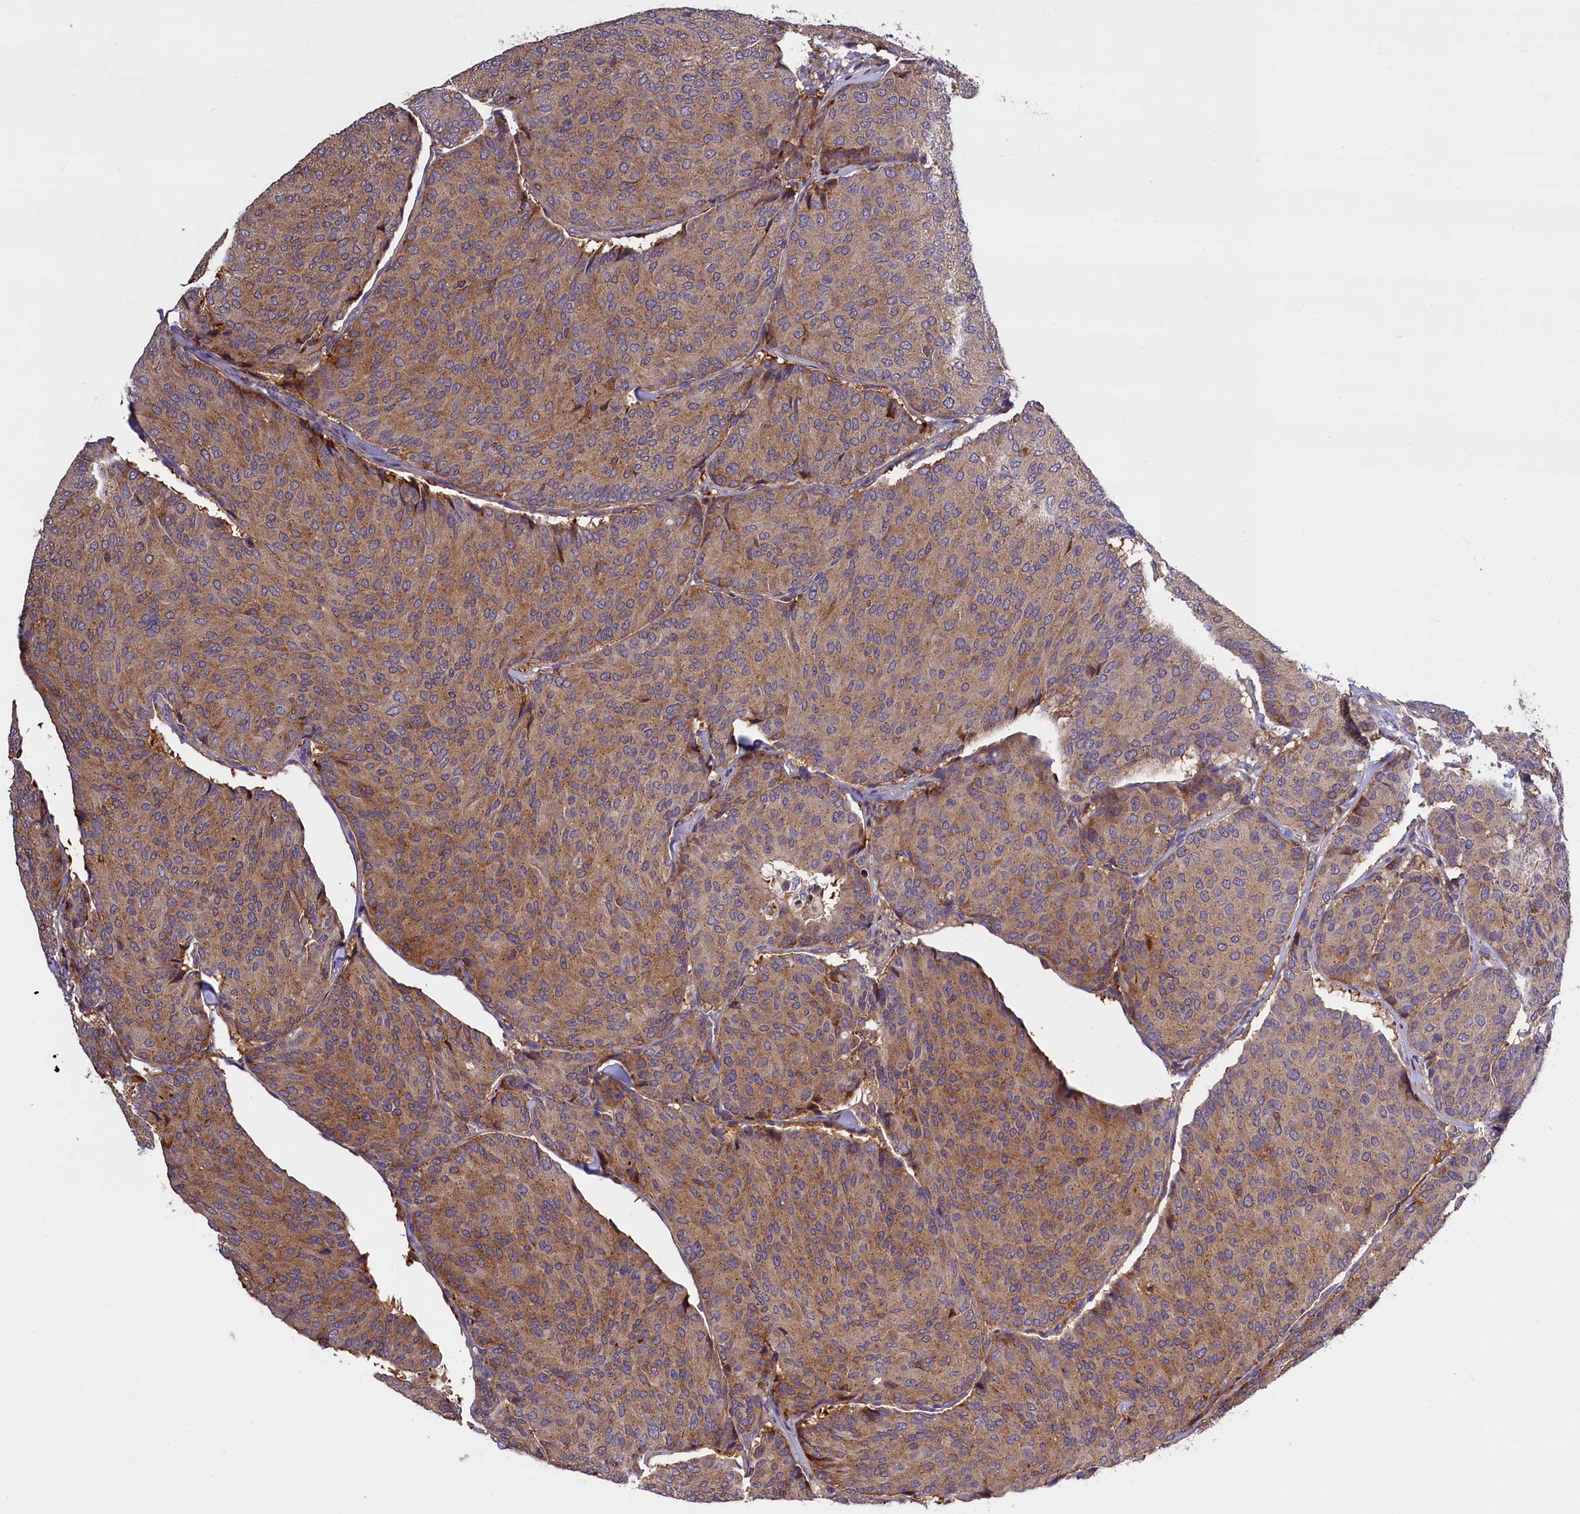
{"staining": {"intensity": "moderate", "quantity": ">75%", "location": "cytoplasmic/membranous"}, "tissue": "breast cancer", "cell_type": "Tumor cells", "image_type": "cancer", "snomed": [{"axis": "morphology", "description": "Duct carcinoma"}, {"axis": "topography", "description": "Breast"}], "caption": "The immunohistochemical stain shows moderate cytoplasmic/membranous positivity in tumor cells of breast infiltrating ductal carcinoma tissue.", "gene": "NAIP", "patient": {"sex": "female", "age": 75}}